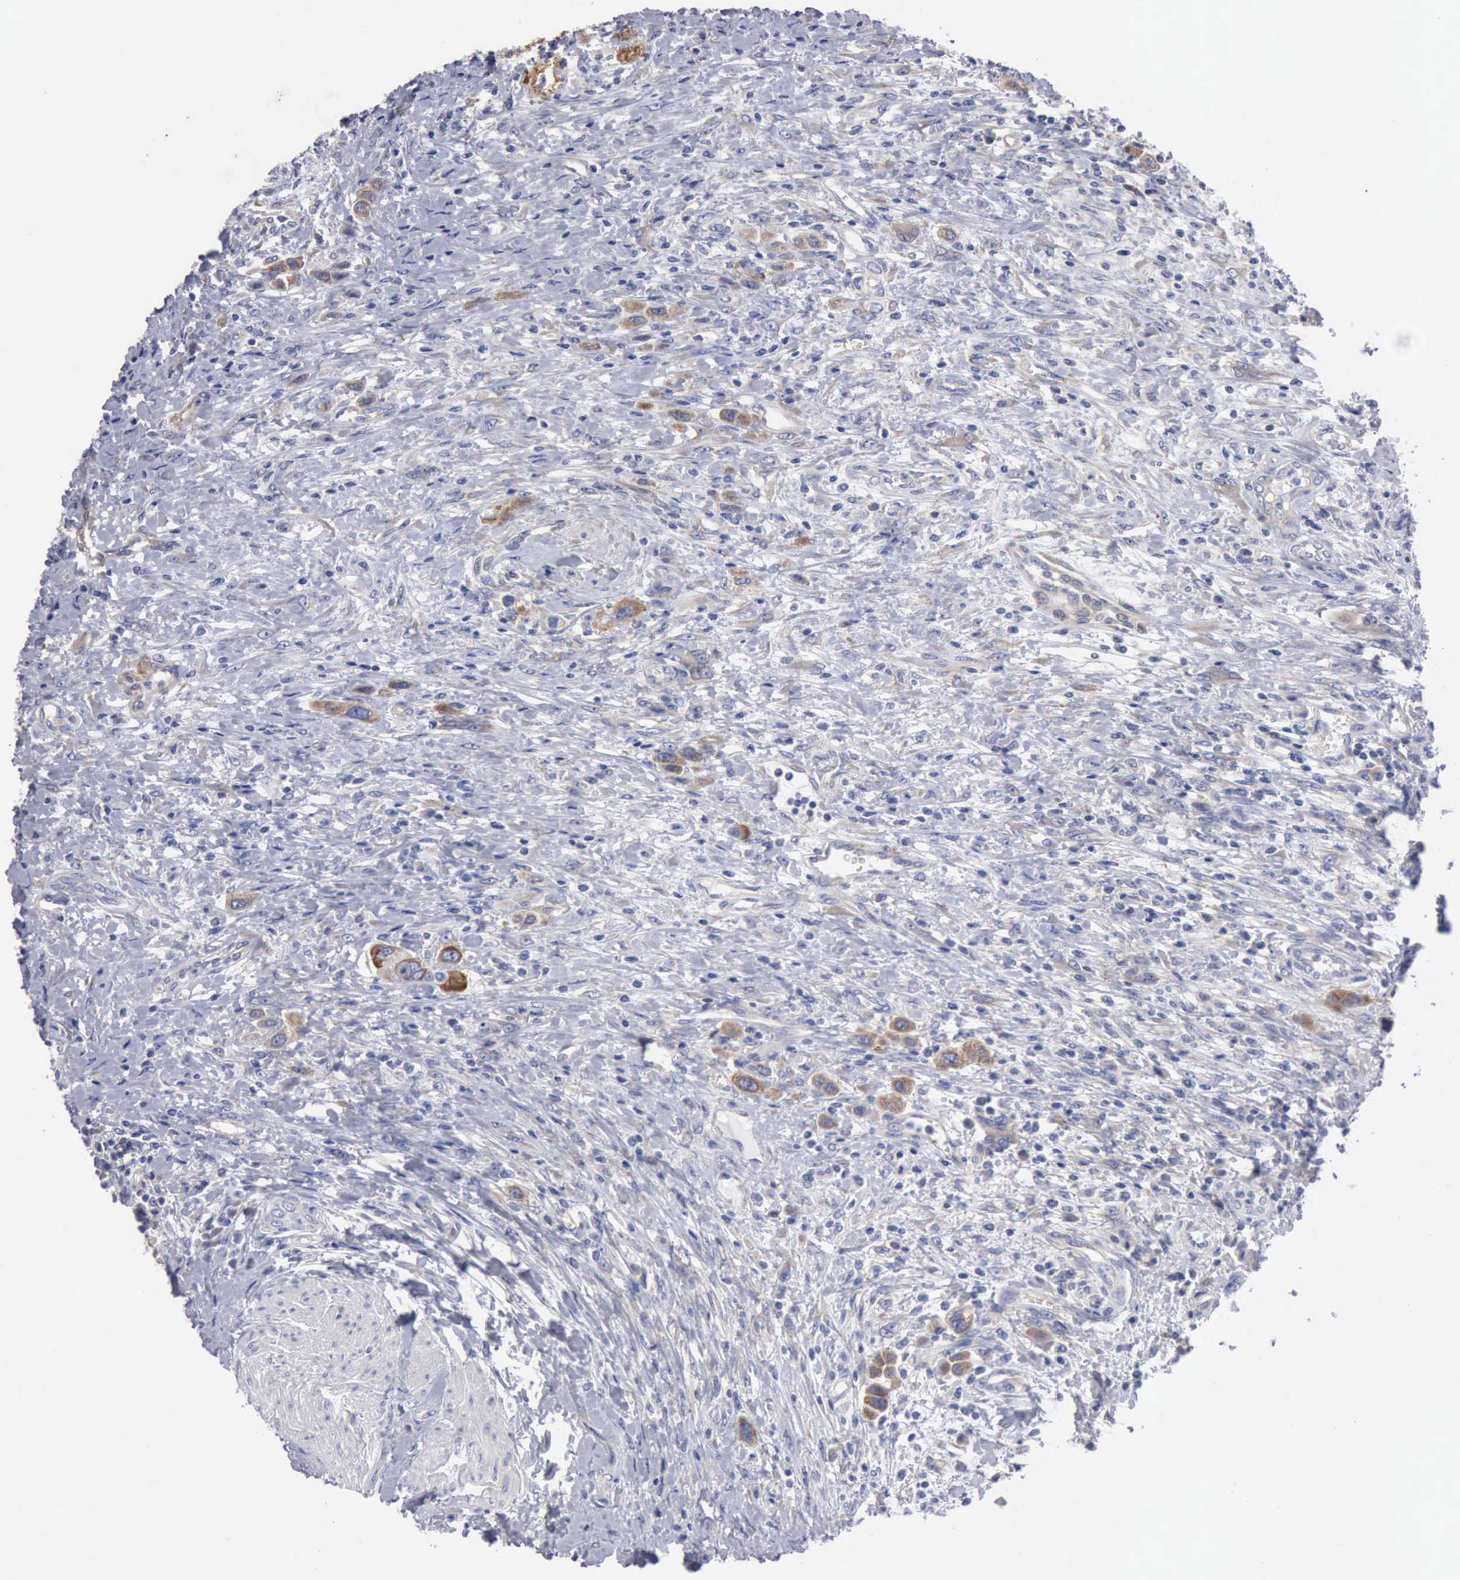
{"staining": {"intensity": "moderate", "quantity": ">75%", "location": "cytoplasmic/membranous"}, "tissue": "urothelial cancer", "cell_type": "Tumor cells", "image_type": "cancer", "snomed": [{"axis": "morphology", "description": "Urothelial carcinoma, High grade"}, {"axis": "topography", "description": "Urinary bladder"}], "caption": "Immunohistochemistry histopathology image of neoplastic tissue: human urothelial carcinoma (high-grade) stained using immunohistochemistry (IHC) displays medium levels of moderate protein expression localized specifically in the cytoplasmic/membranous of tumor cells, appearing as a cytoplasmic/membranous brown color.", "gene": "TXLNG", "patient": {"sex": "male", "age": 50}}